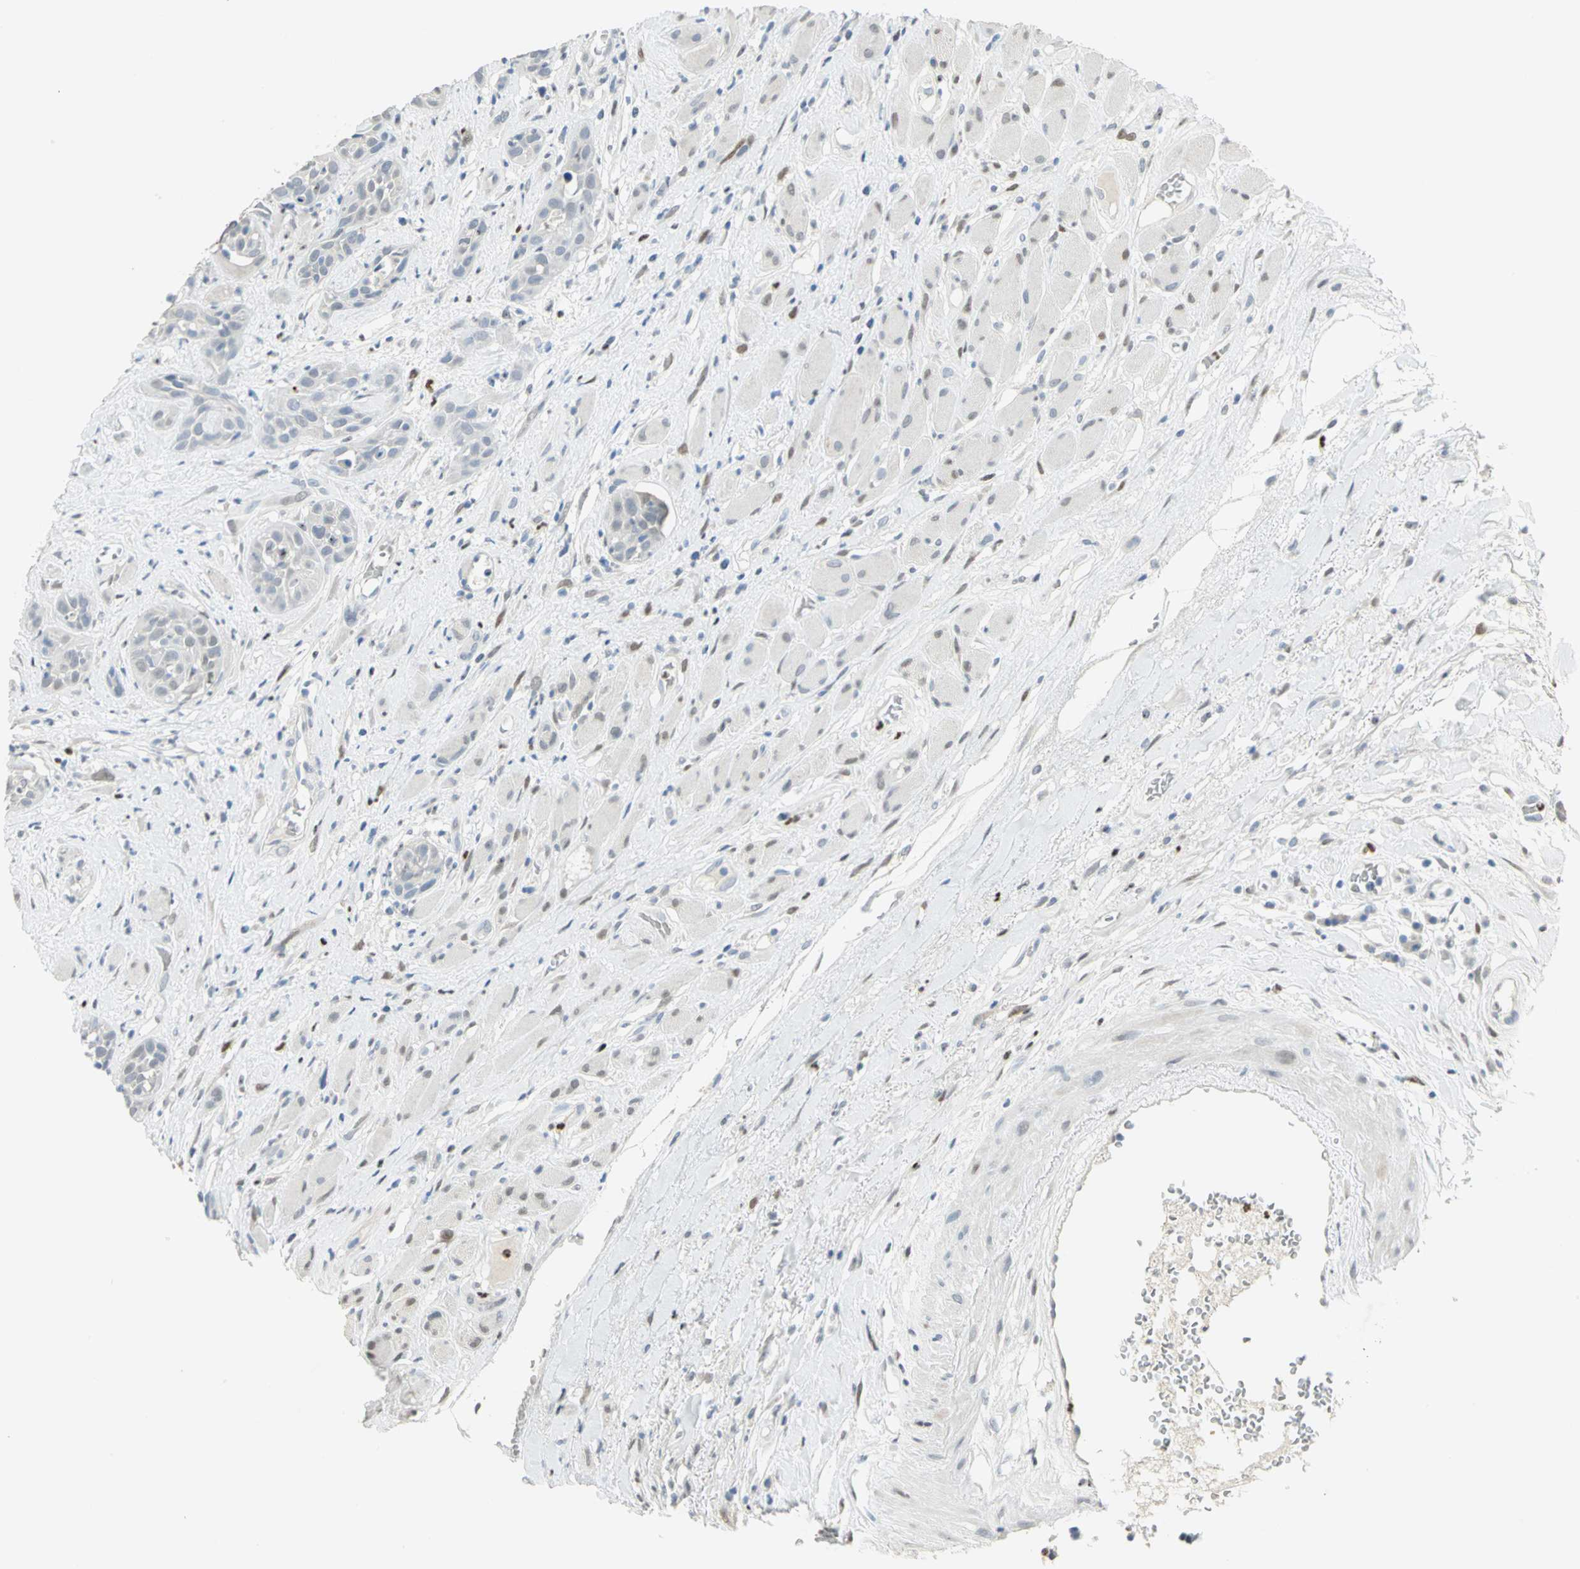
{"staining": {"intensity": "negative", "quantity": "none", "location": "none"}, "tissue": "head and neck cancer", "cell_type": "Tumor cells", "image_type": "cancer", "snomed": [{"axis": "morphology", "description": "Squamous cell carcinoma, NOS"}, {"axis": "topography", "description": "Head-Neck"}], "caption": "This is an immunohistochemistry histopathology image of human squamous cell carcinoma (head and neck). There is no positivity in tumor cells.", "gene": "BCL6", "patient": {"sex": "male", "age": 62}}